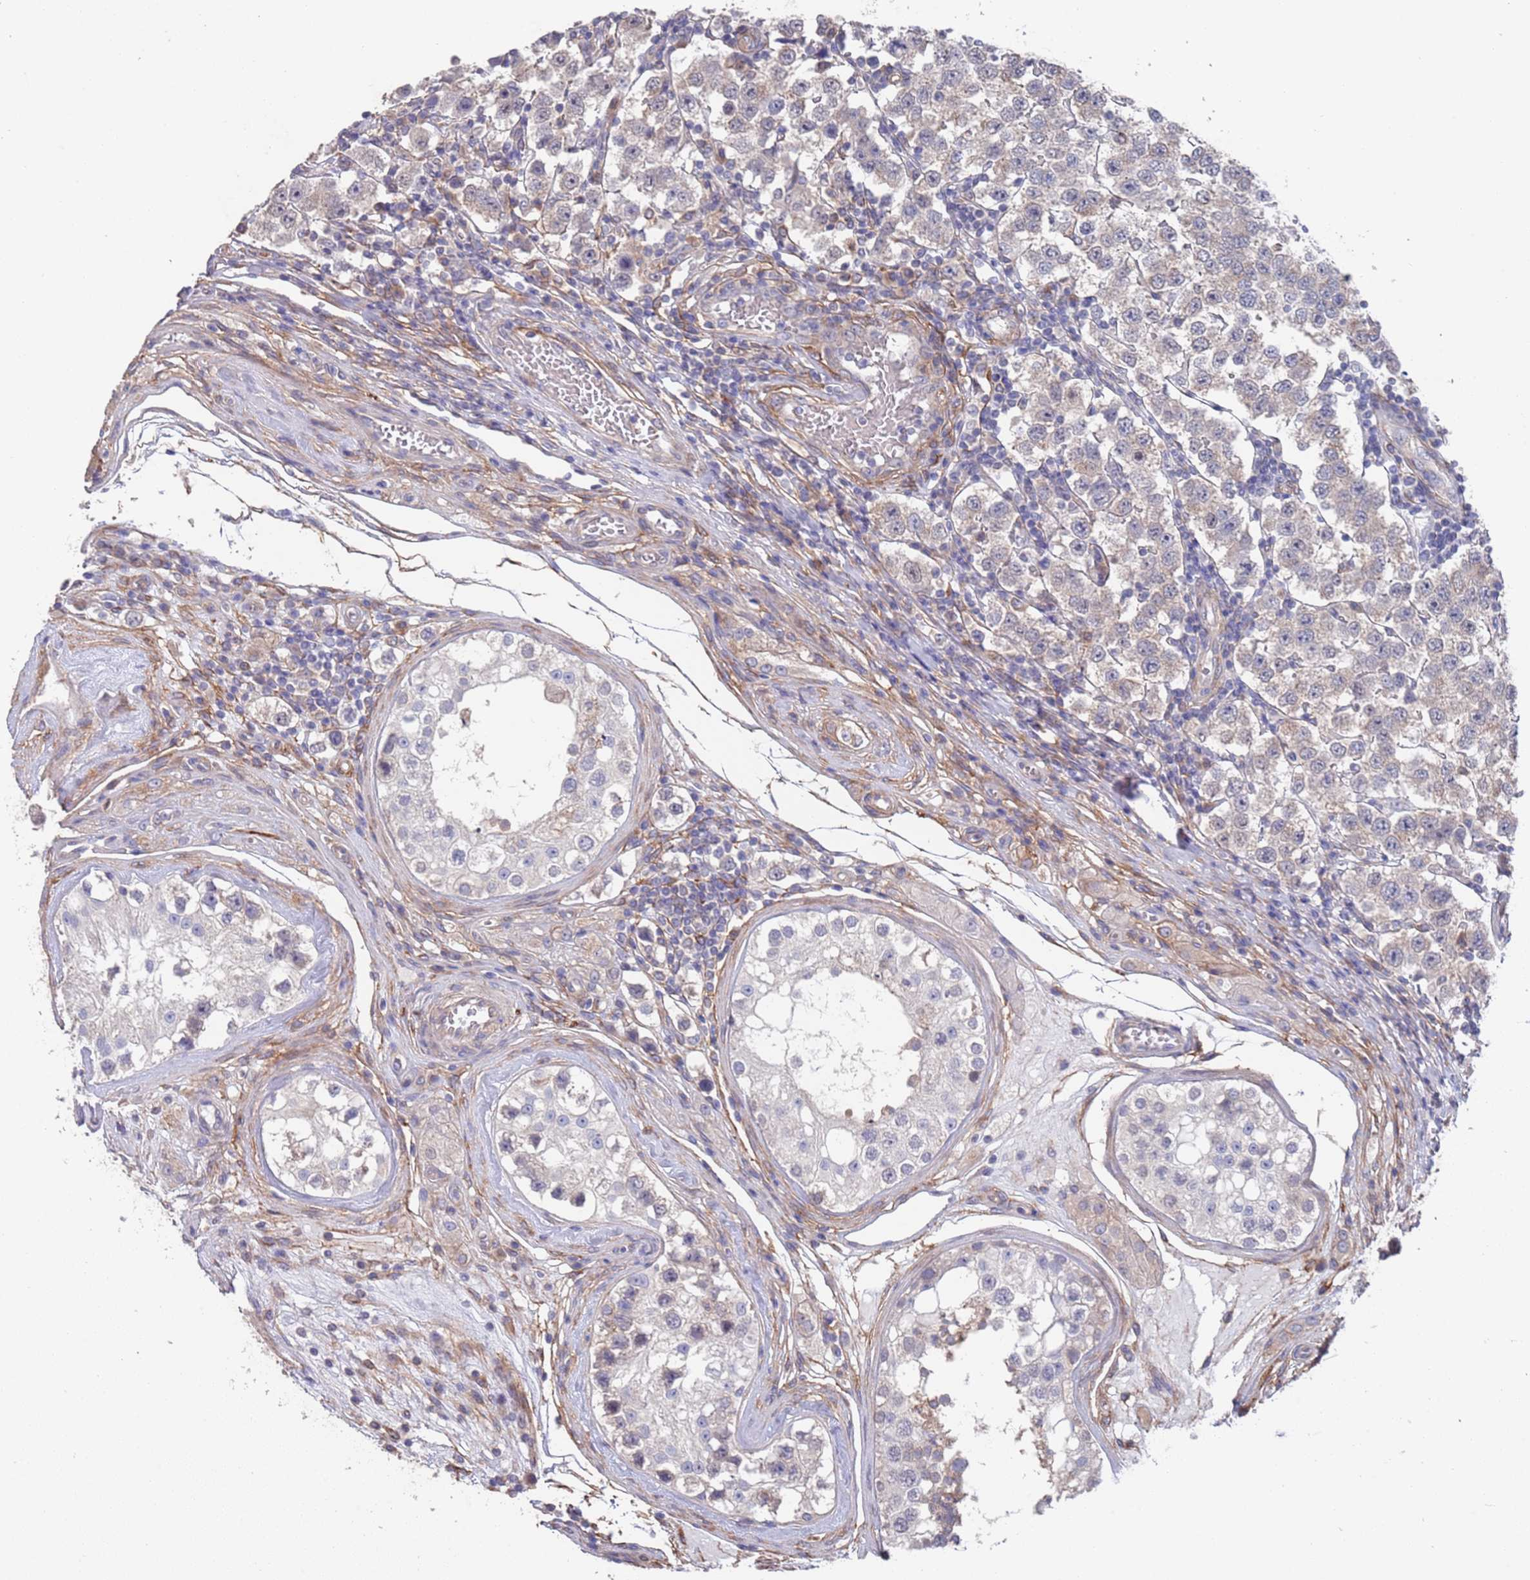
{"staining": {"intensity": "weak", "quantity": "<25%", "location": "cytoplasmic/membranous"}, "tissue": "testis cancer", "cell_type": "Tumor cells", "image_type": "cancer", "snomed": [{"axis": "morphology", "description": "Seminoma, NOS"}, {"axis": "topography", "description": "Testis"}], "caption": "An image of human testis cancer (seminoma) is negative for staining in tumor cells. (DAB (3,3'-diaminobenzidine) immunohistochemistry visualized using brightfield microscopy, high magnification).", "gene": "ANK2", "patient": {"sex": "male", "age": 34}}